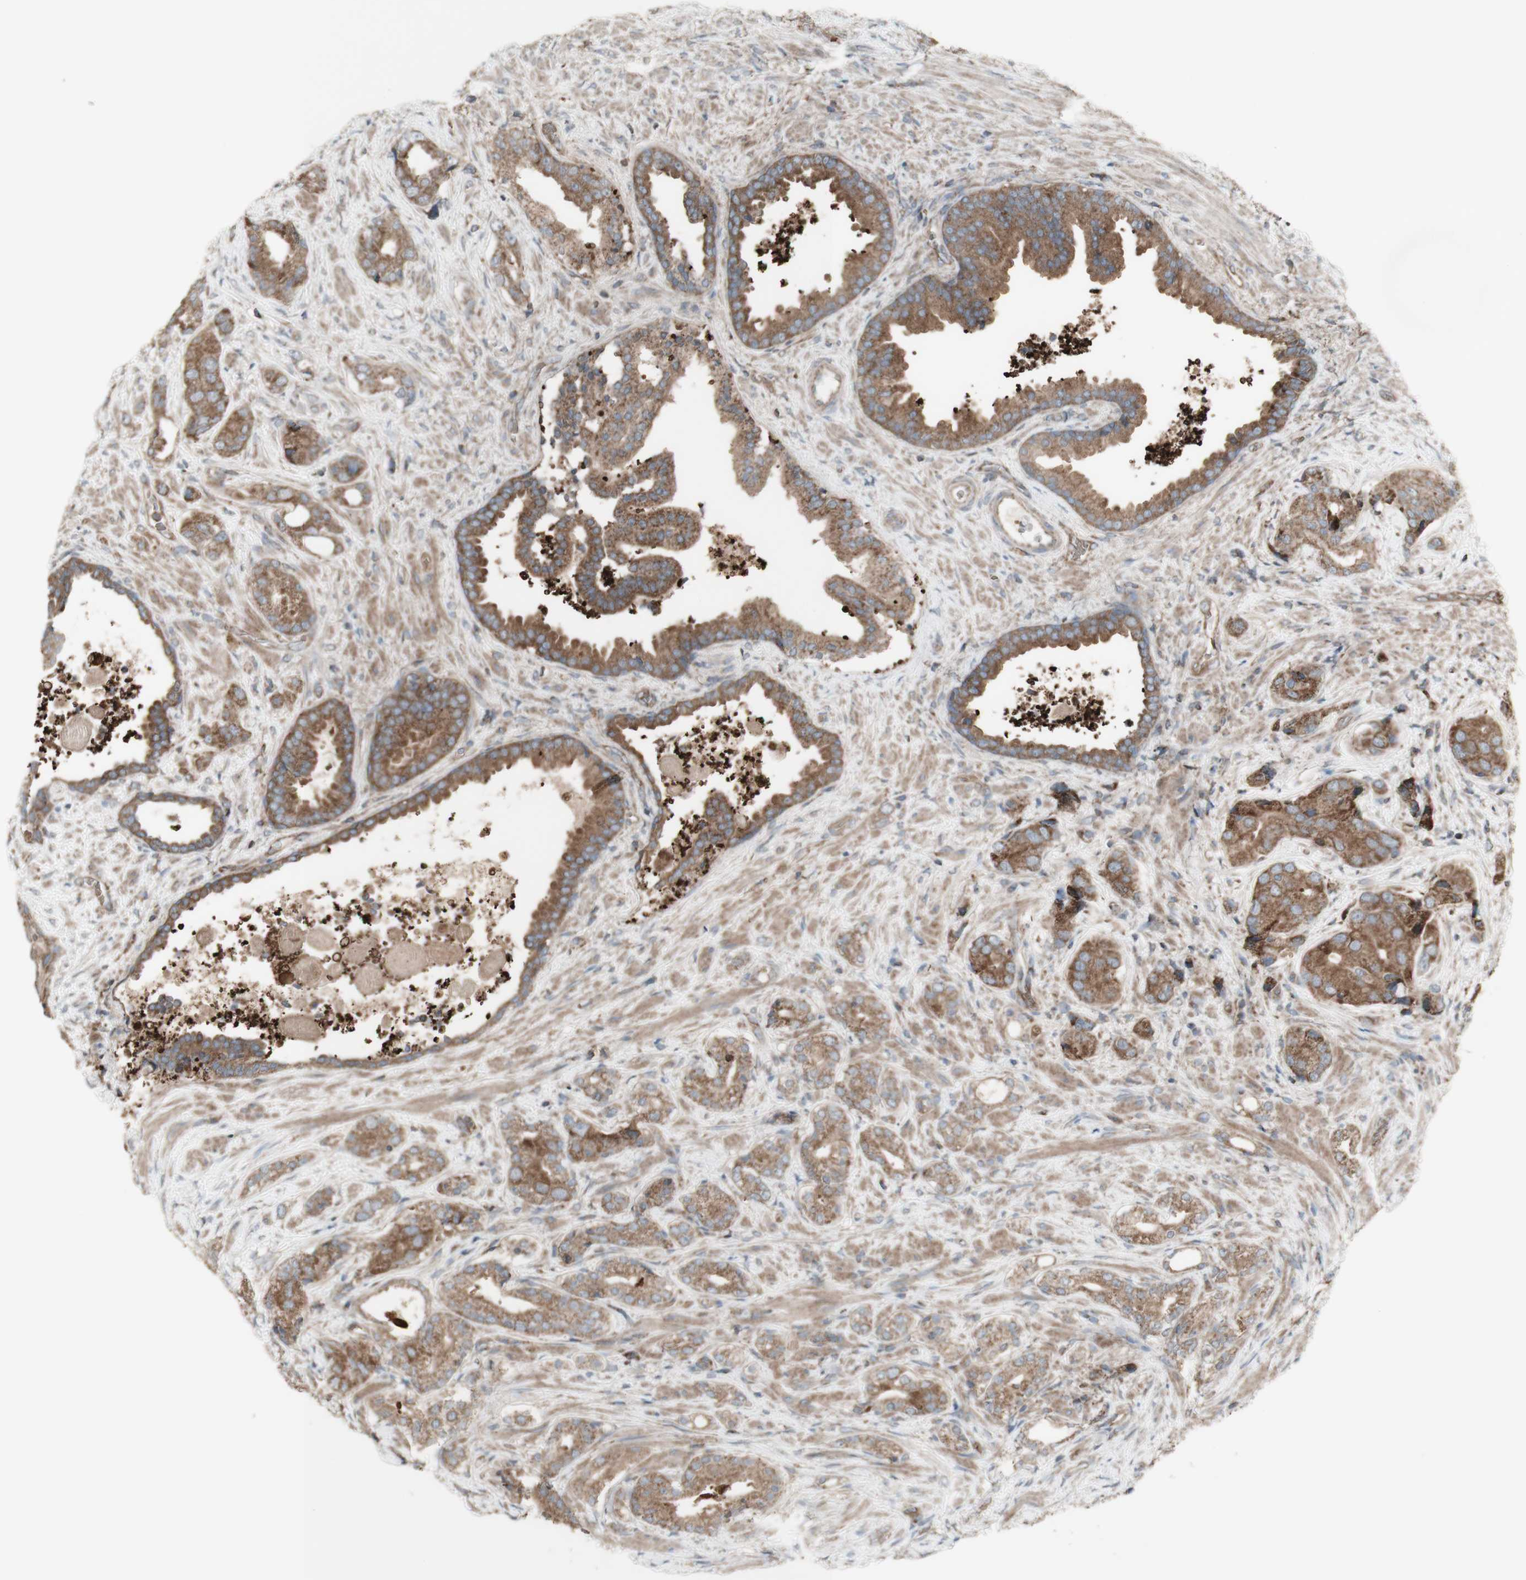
{"staining": {"intensity": "moderate", "quantity": ">75%", "location": "cytoplasmic/membranous"}, "tissue": "prostate cancer", "cell_type": "Tumor cells", "image_type": "cancer", "snomed": [{"axis": "morphology", "description": "Adenocarcinoma, High grade"}, {"axis": "topography", "description": "Prostate"}], "caption": "Human prostate adenocarcinoma (high-grade) stained with a protein marker displays moderate staining in tumor cells.", "gene": "SHC1", "patient": {"sex": "male", "age": 71}}